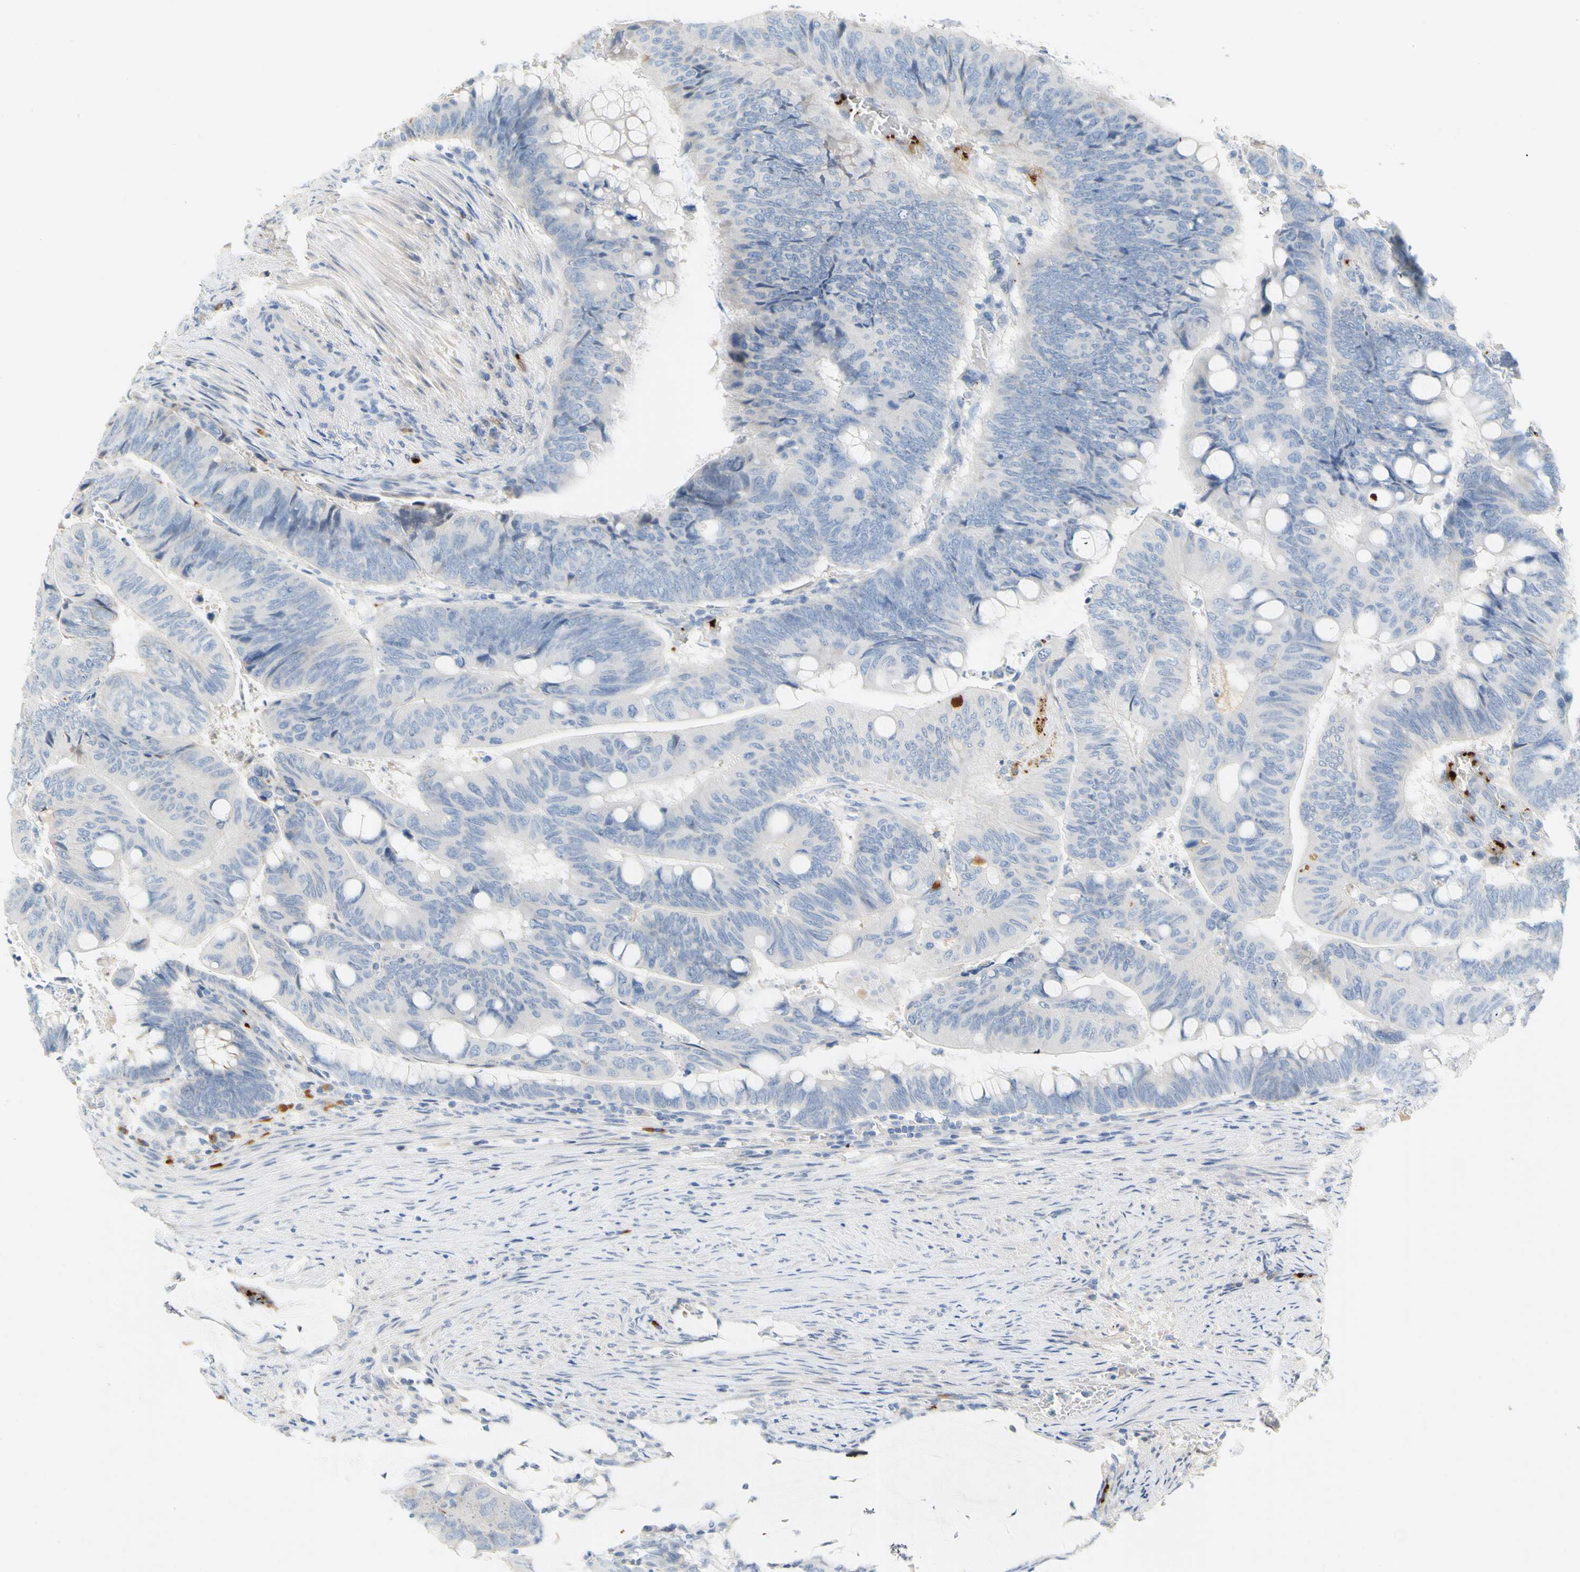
{"staining": {"intensity": "negative", "quantity": "none", "location": "none"}, "tissue": "colorectal cancer", "cell_type": "Tumor cells", "image_type": "cancer", "snomed": [{"axis": "morphology", "description": "Normal tissue, NOS"}, {"axis": "morphology", "description": "Adenocarcinoma, NOS"}, {"axis": "topography", "description": "Rectum"}, {"axis": "topography", "description": "Peripheral nerve tissue"}], "caption": "Tumor cells show no significant staining in colorectal cancer (adenocarcinoma).", "gene": "PPBP", "patient": {"sex": "male", "age": 92}}